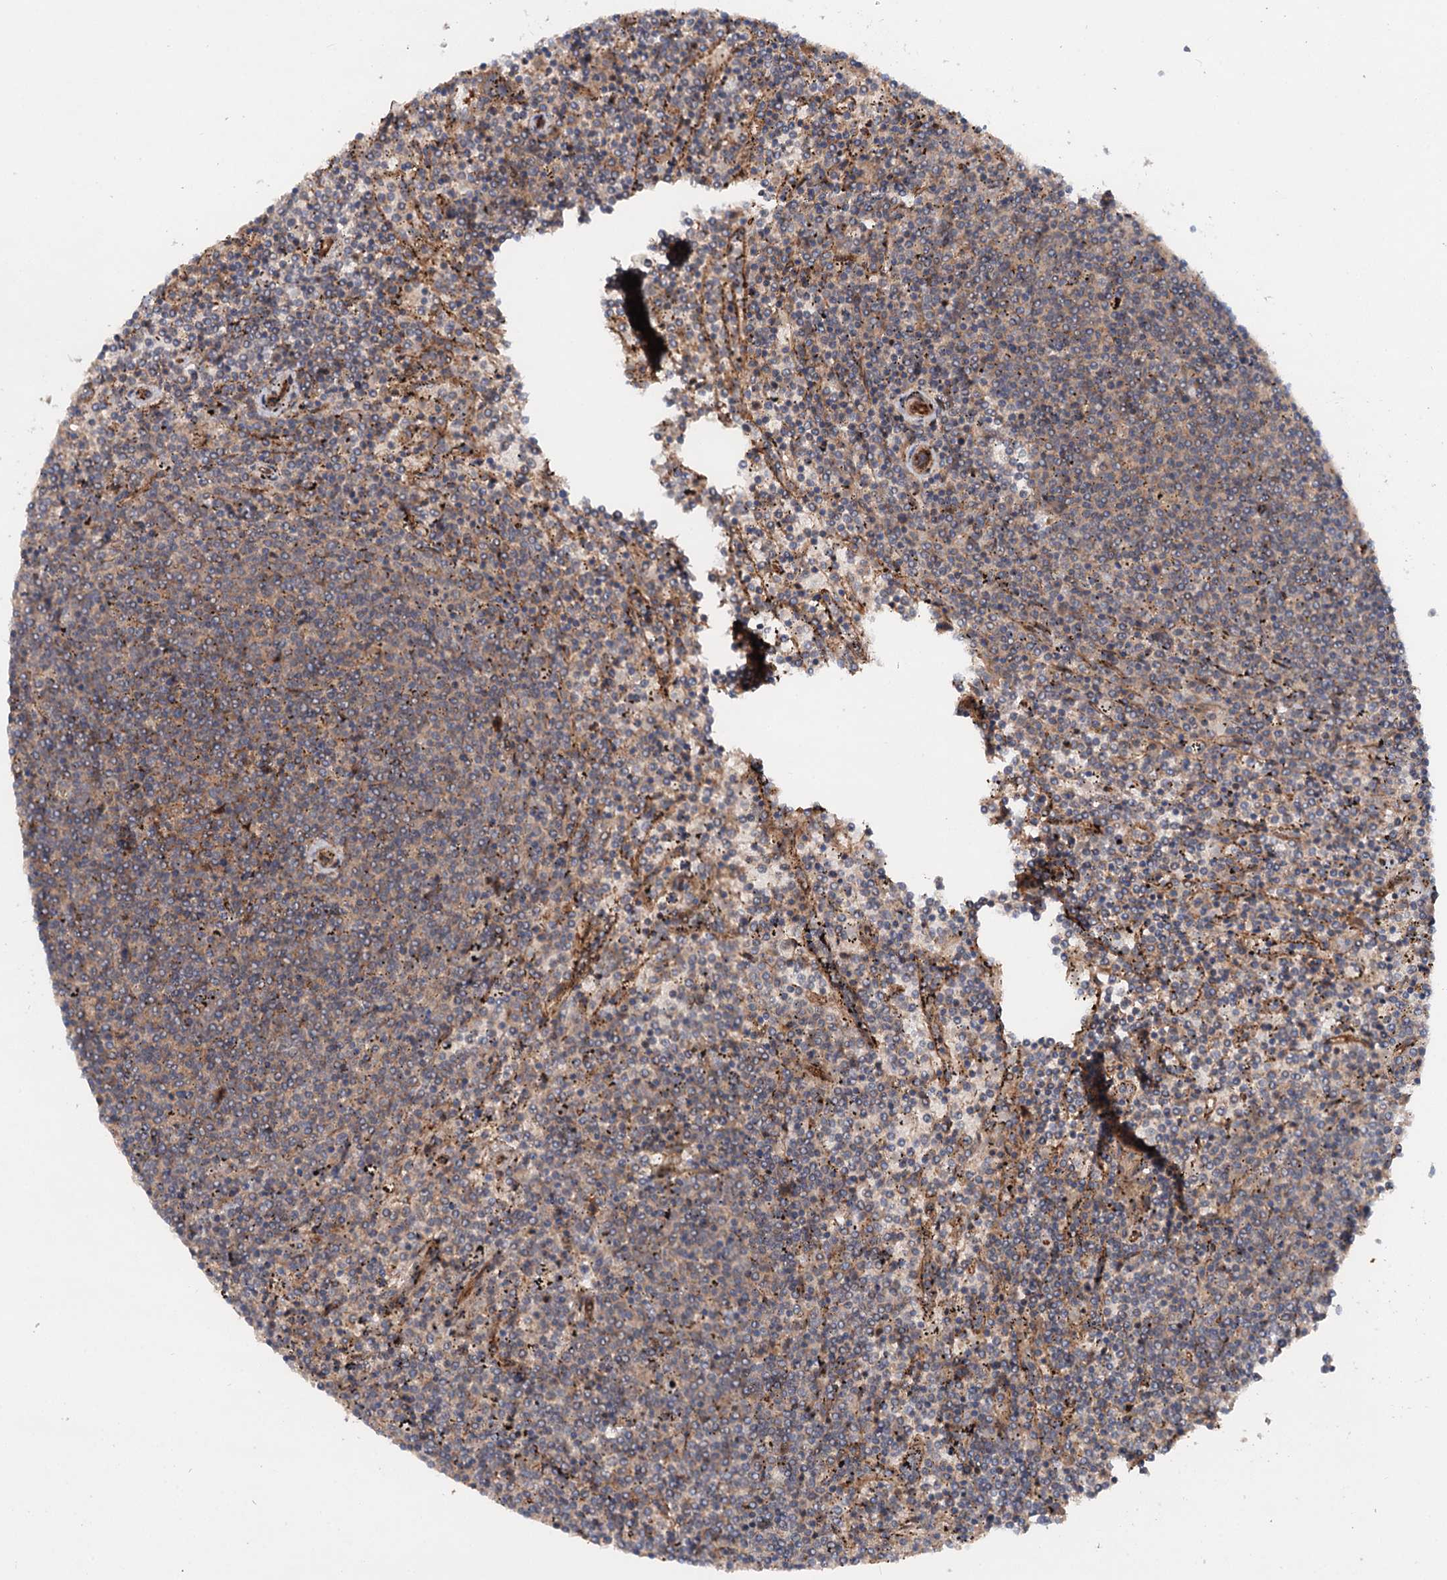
{"staining": {"intensity": "negative", "quantity": "none", "location": "none"}, "tissue": "lymphoma", "cell_type": "Tumor cells", "image_type": "cancer", "snomed": [{"axis": "morphology", "description": "Malignant lymphoma, non-Hodgkin's type, Low grade"}, {"axis": "topography", "description": "Spleen"}], "caption": "A histopathology image of low-grade malignant lymphoma, non-Hodgkin's type stained for a protein reveals no brown staining in tumor cells. (DAB (3,3'-diaminobenzidine) IHC visualized using brightfield microscopy, high magnification).", "gene": "ADGRG4", "patient": {"sex": "female", "age": 50}}